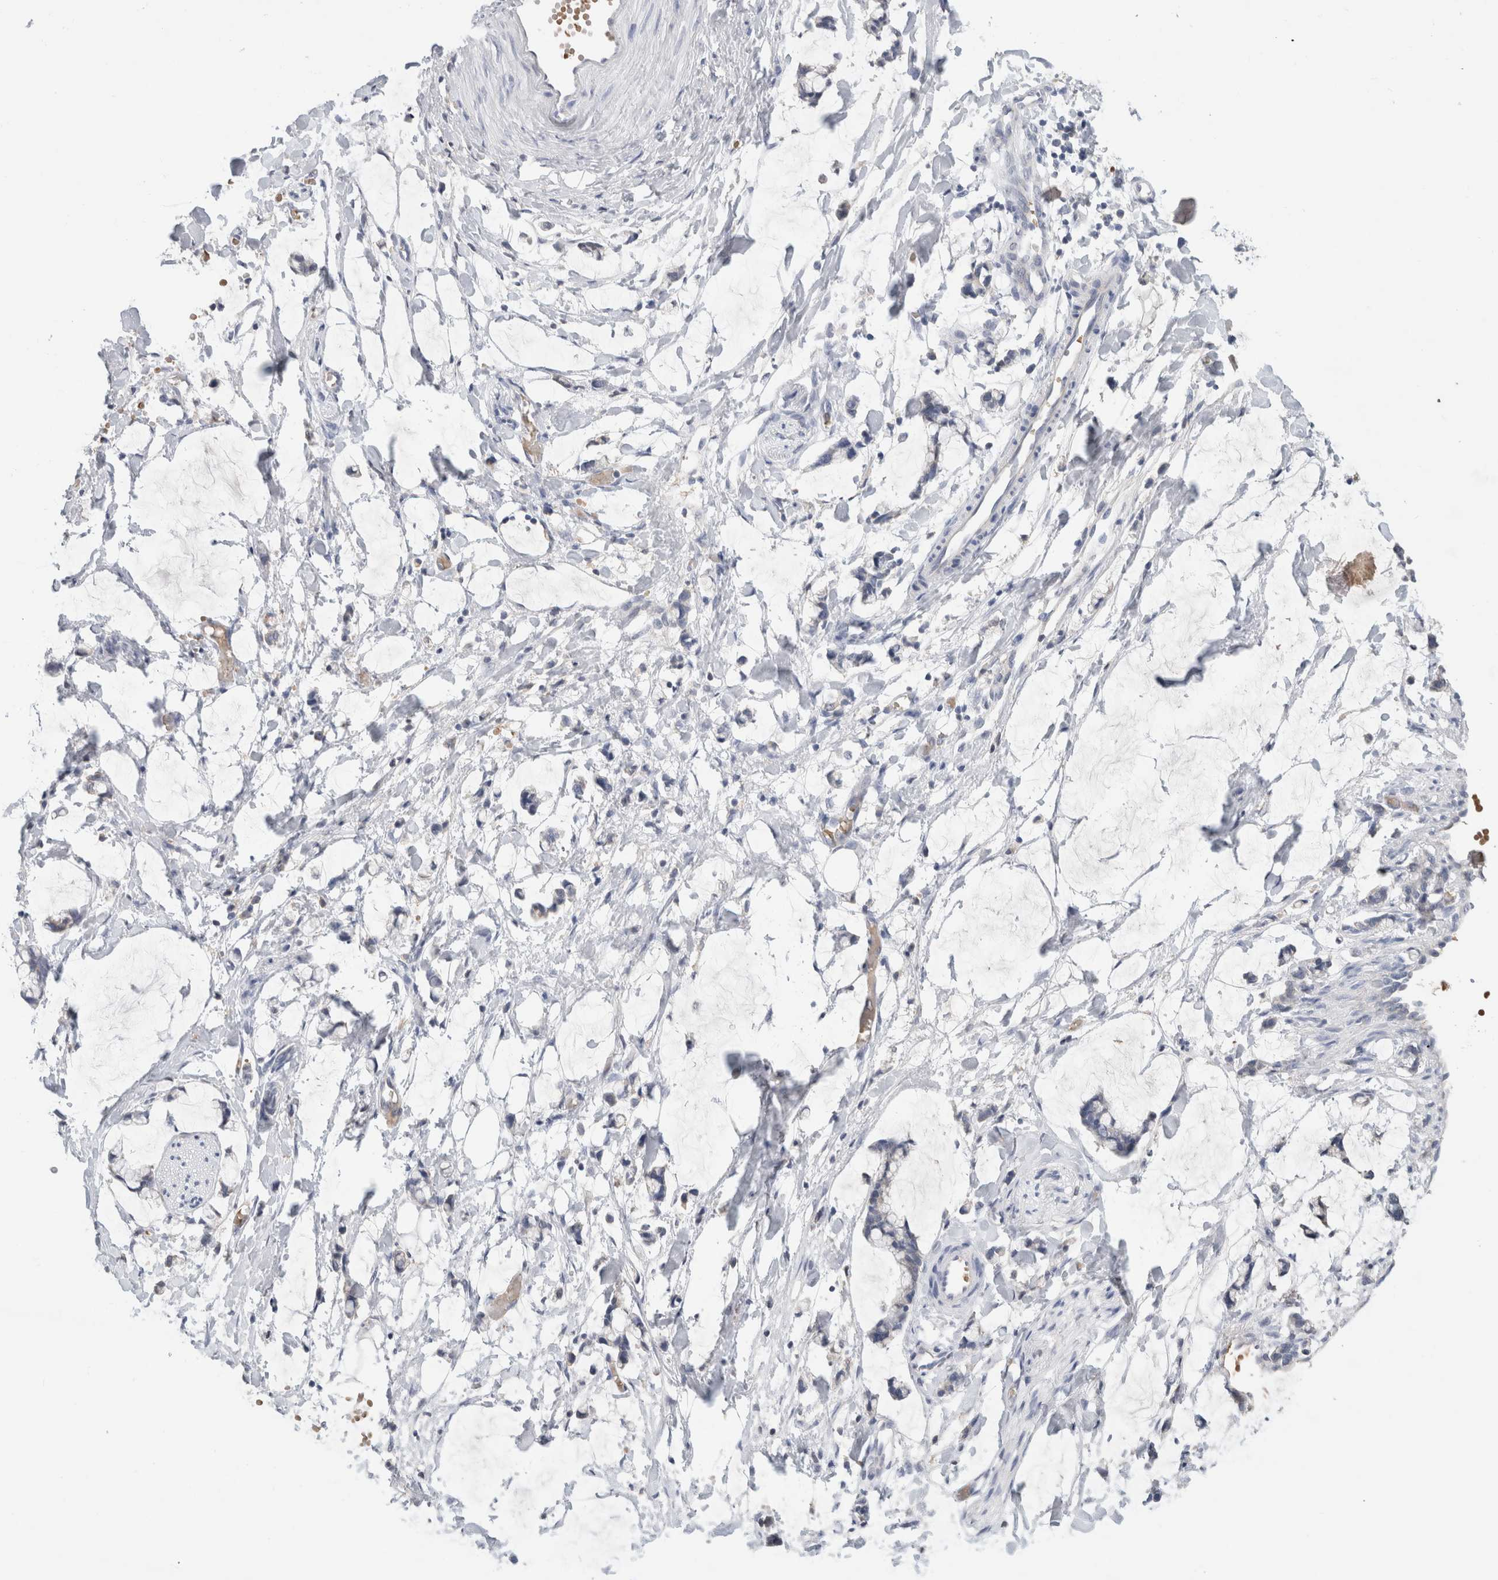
{"staining": {"intensity": "negative", "quantity": "none", "location": "none"}, "tissue": "adipose tissue", "cell_type": "Adipocytes", "image_type": "normal", "snomed": [{"axis": "morphology", "description": "Normal tissue, NOS"}, {"axis": "morphology", "description": "Adenocarcinoma, NOS"}, {"axis": "topography", "description": "Colon"}, {"axis": "topography", "description": "Peripheral nerve tissue"}], "caption": "Protein analysis of benign adipose tissue shows no significant positivity in adipocytes.", "gene": "SCGB1A1", "patient": {"sex": "male", "age": 14}}